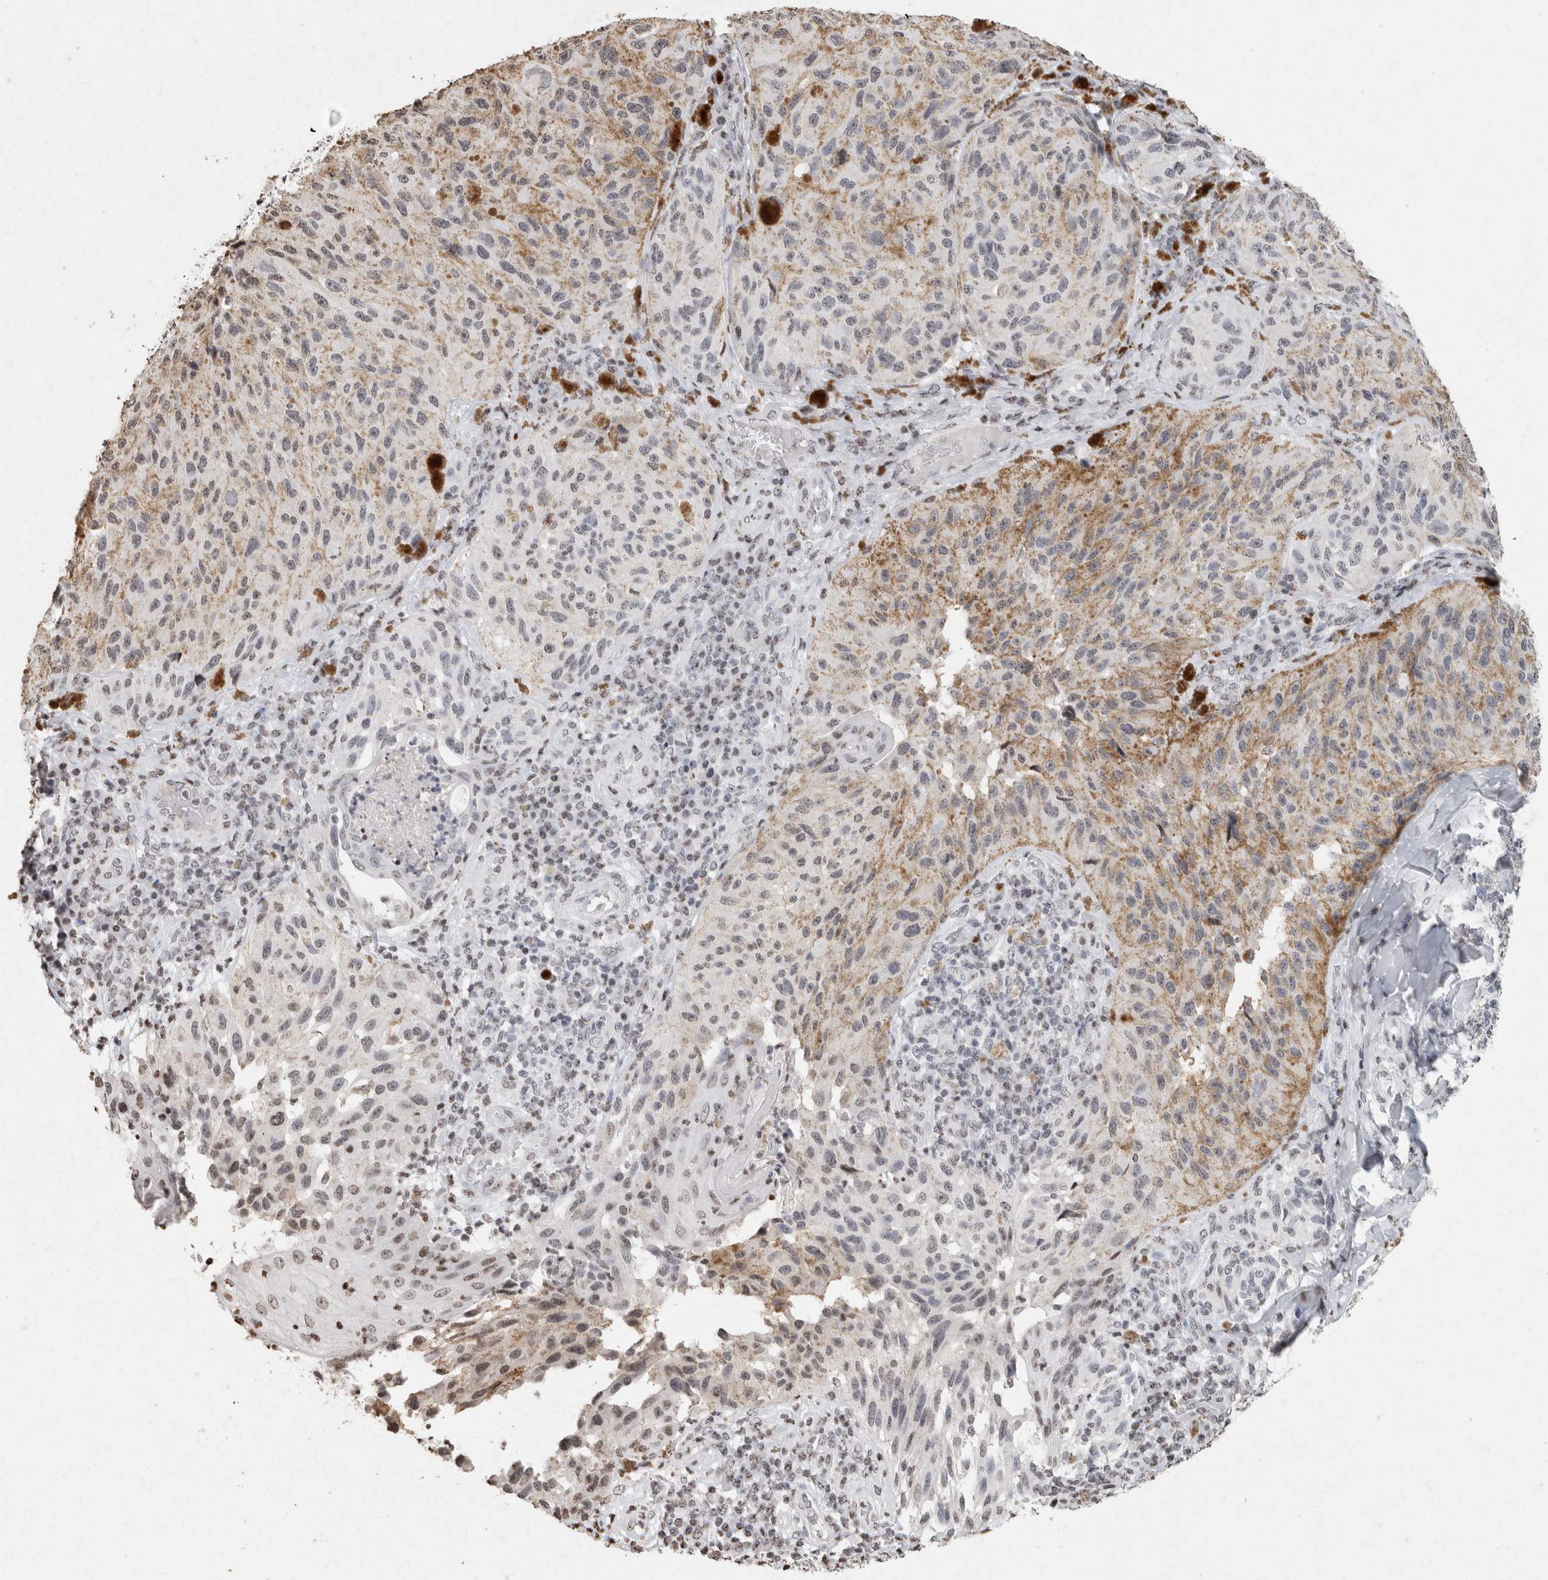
{"staining": {"intensity": "weak", "quantity": "<25%", "location": "nuclear"}, "tissue": "melanoma", "cell_type": "Tumor cells", "image_type": "cancer", "snomed": [{"axis": "morphology", "description": "Malignant melanoma, NOS"}, {"axis": "topography", "description": "Skin"}], "caption": "Melanoma was stained to show a protein in brown. There is no significant expression in tumor cells.", "gene": "CNTN1", "patient": {"sex": "female", "age": 73}}